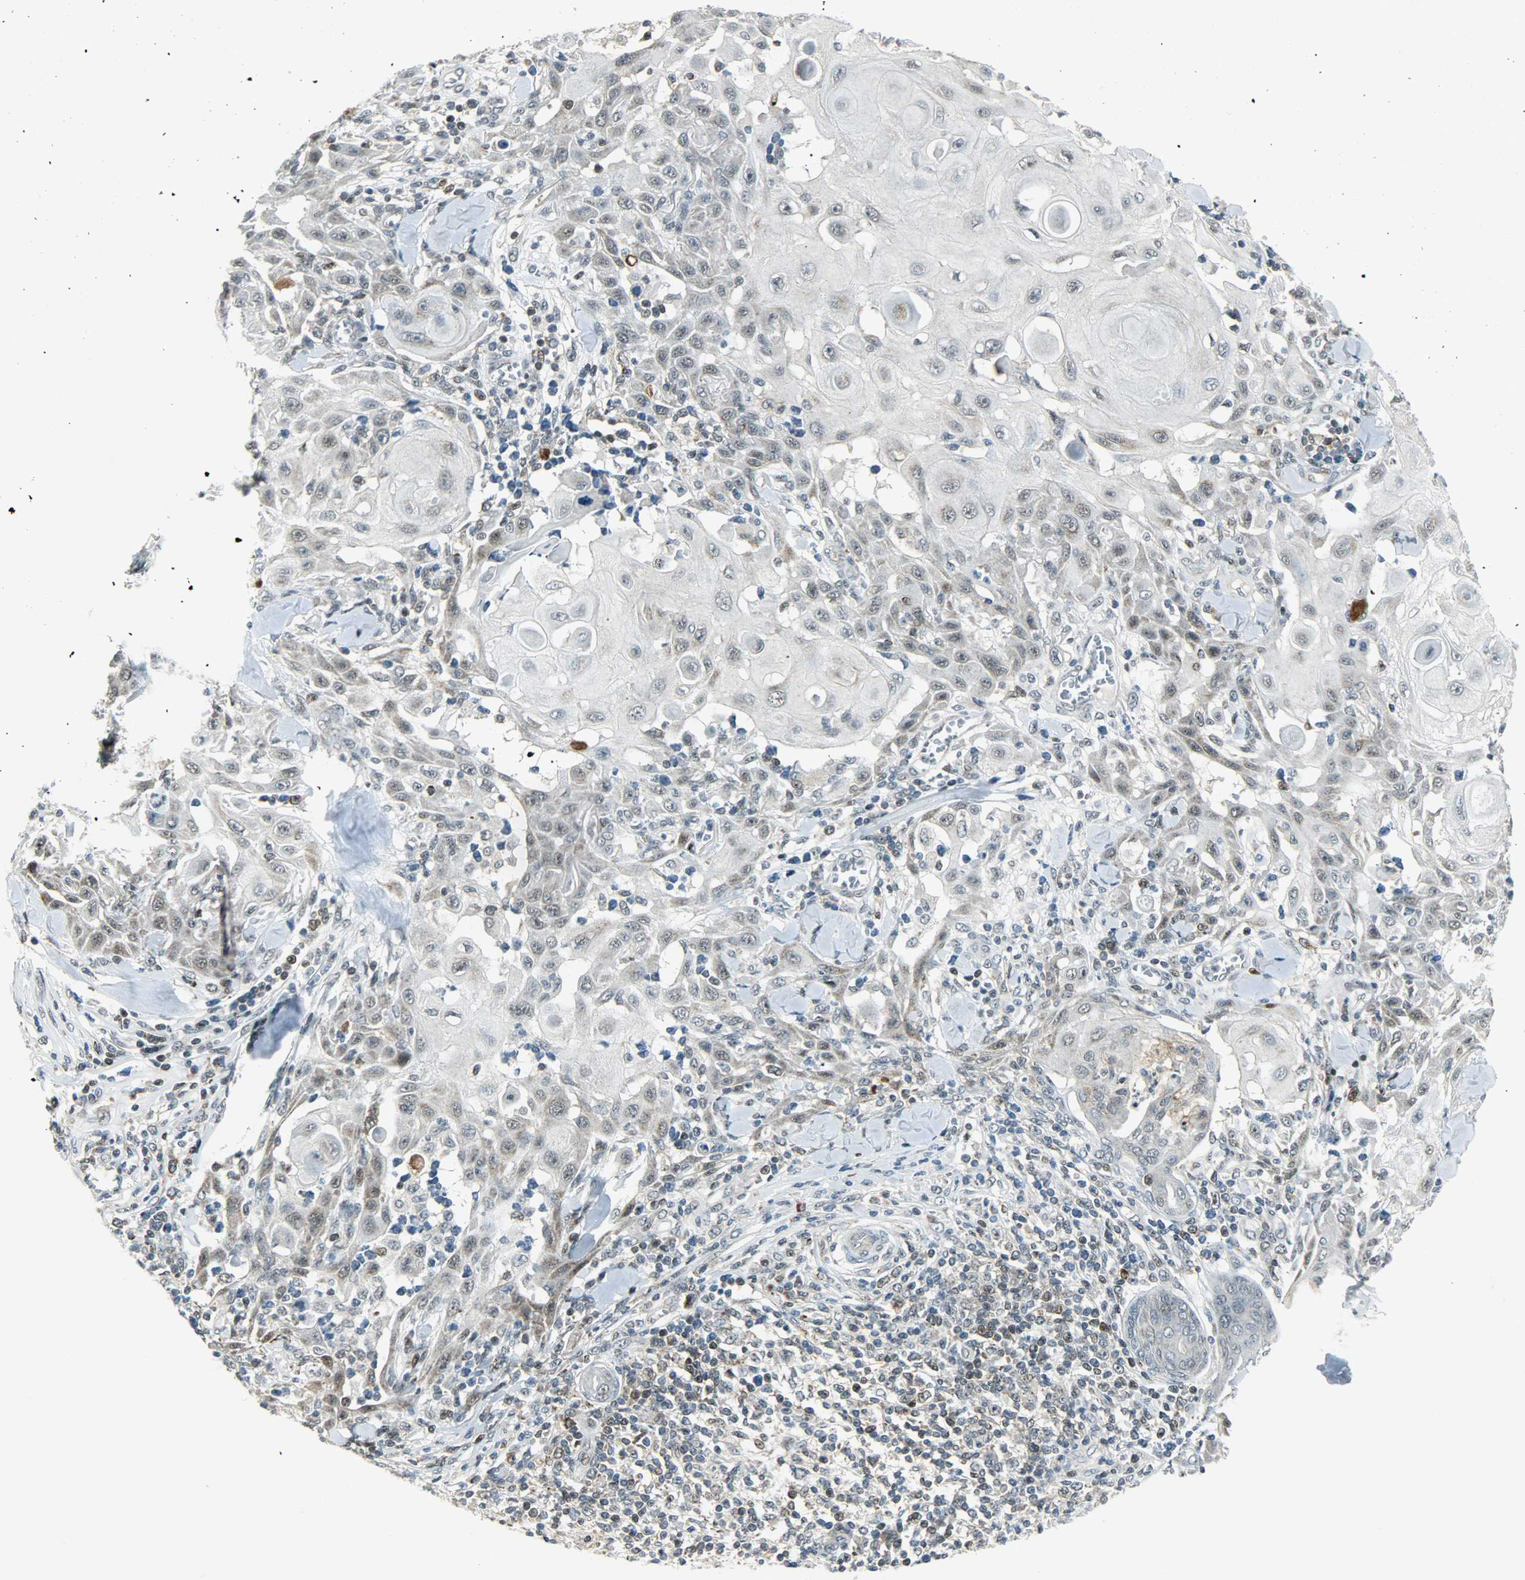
{"staining": {"intensity": "weak", "quantity": "25%-75%", "location": "cytoplasmic/membranous"}, "tissue": "skin cancer", "cell_type": "Tumor cells", "image_type": "cancer", "snomed": [{"axis": "morphology", "description": "Squamous cell carcinoma, NOS"}, {"axis": "topography", "description": "Skin"}], "caption": "Squamous cell carcinoma (skin) was stained to show a protein in brown. There is low levels of weak cytoplasmic/membranous positivity in about 25%-75% of tumor cells. Using DAB (3,3'-diaminobenzidine) (brown) and hematoxylin (blue) stains, captured at high magnification using brightfield microscopy.", "gene": "IL15", "patient": {"sex": "male", "age": 24}}